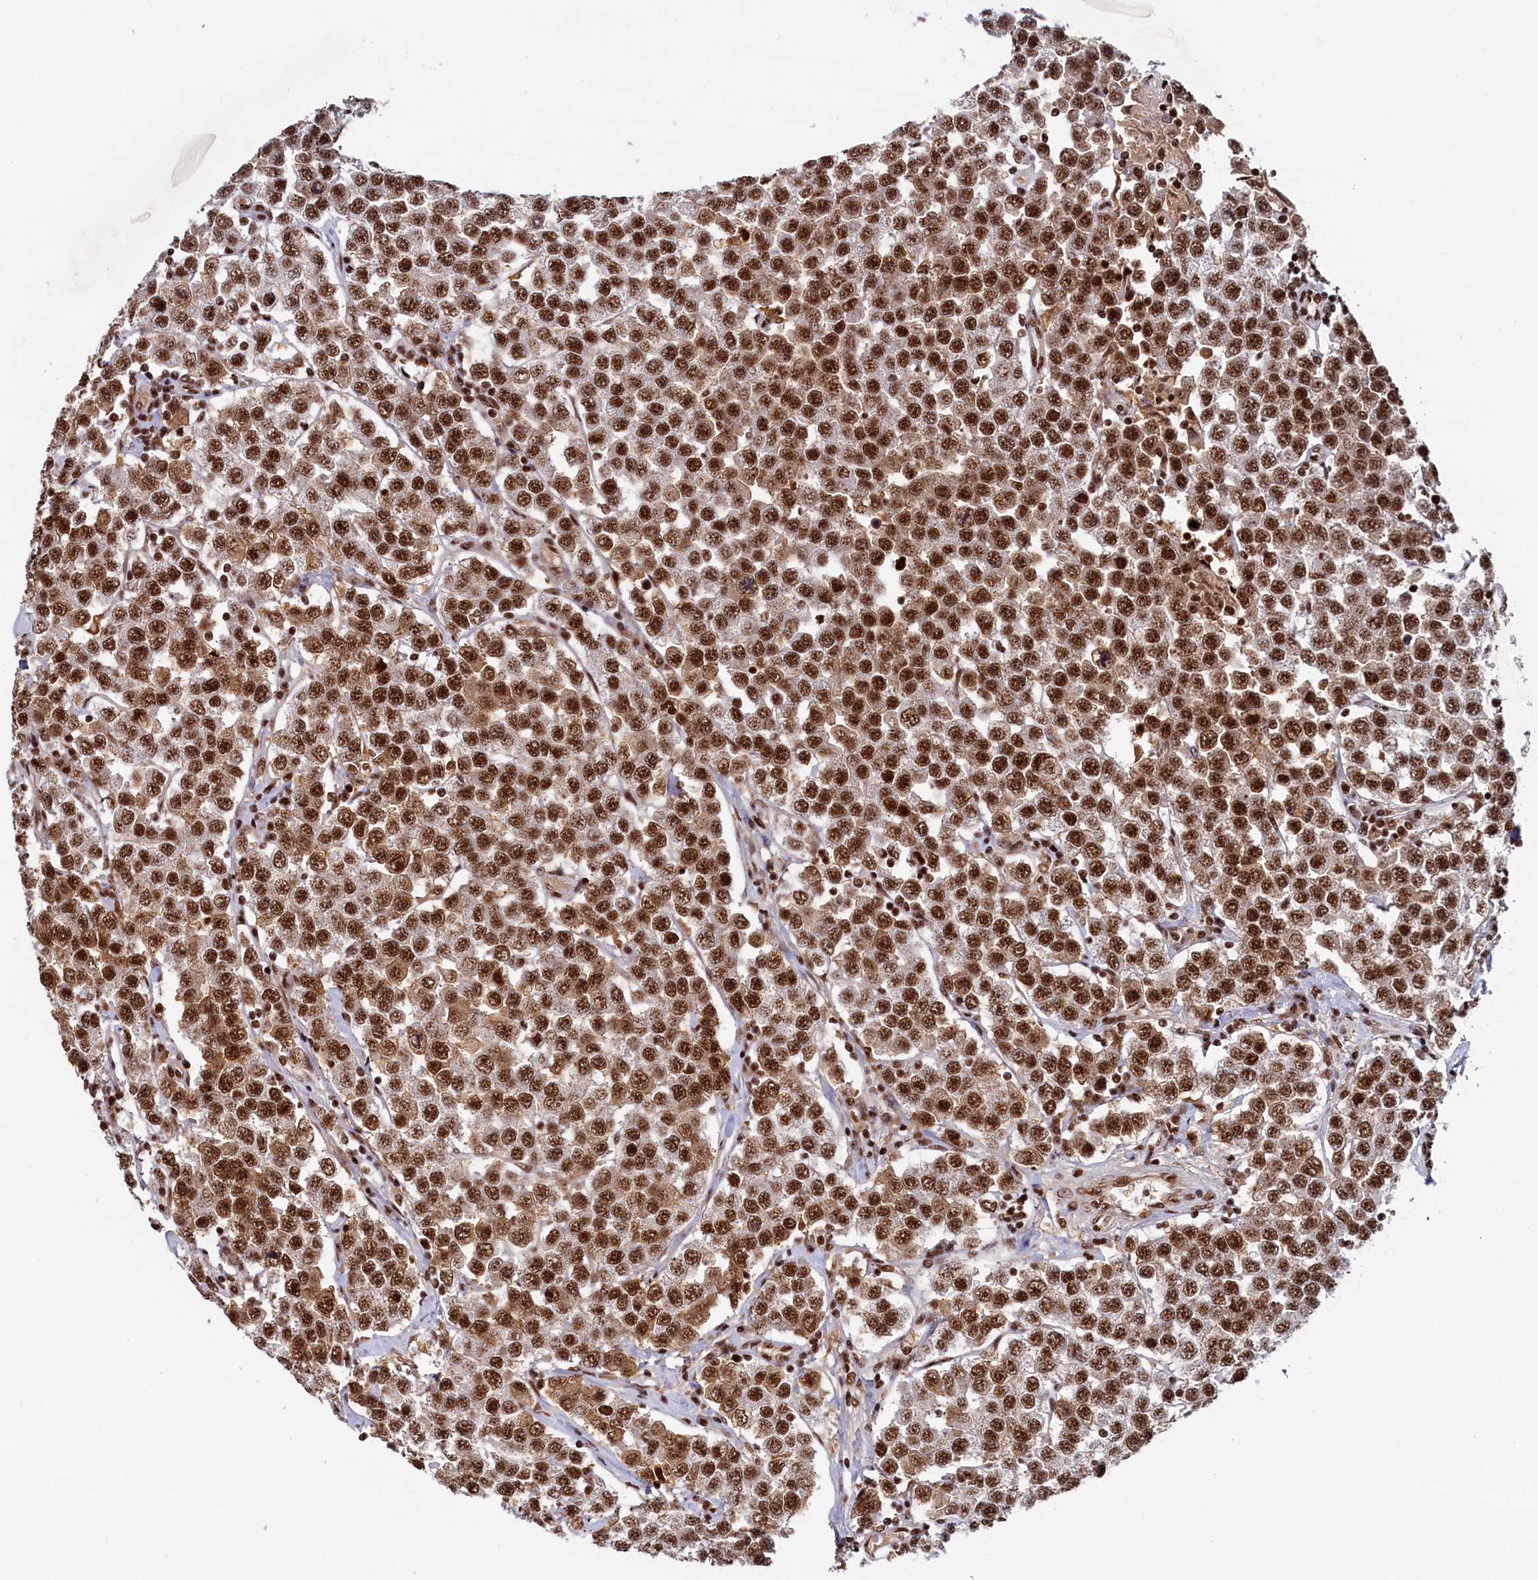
{"staining": {"intensity": "strong", "quantity": ">75%", "location": "nuclear"}, "tissue": "testis cancer", "cell_type": "Tumor cells", "image_type": "cancer", "snomed": [{"axis": "morphology", "description": "Seminoma, NOS"}, {"axis": "topography", "description": "Testis"}], "caption": "Brown immunohistochemical staining in testis seminoma displays strong nuclear staining in approximately >75% of tumor cells. (brown staining indicates protein expression, while blue staining denotes nuclei).", "gene": "ZC3H18", "patient": {"sex": "male", "age": 28}}